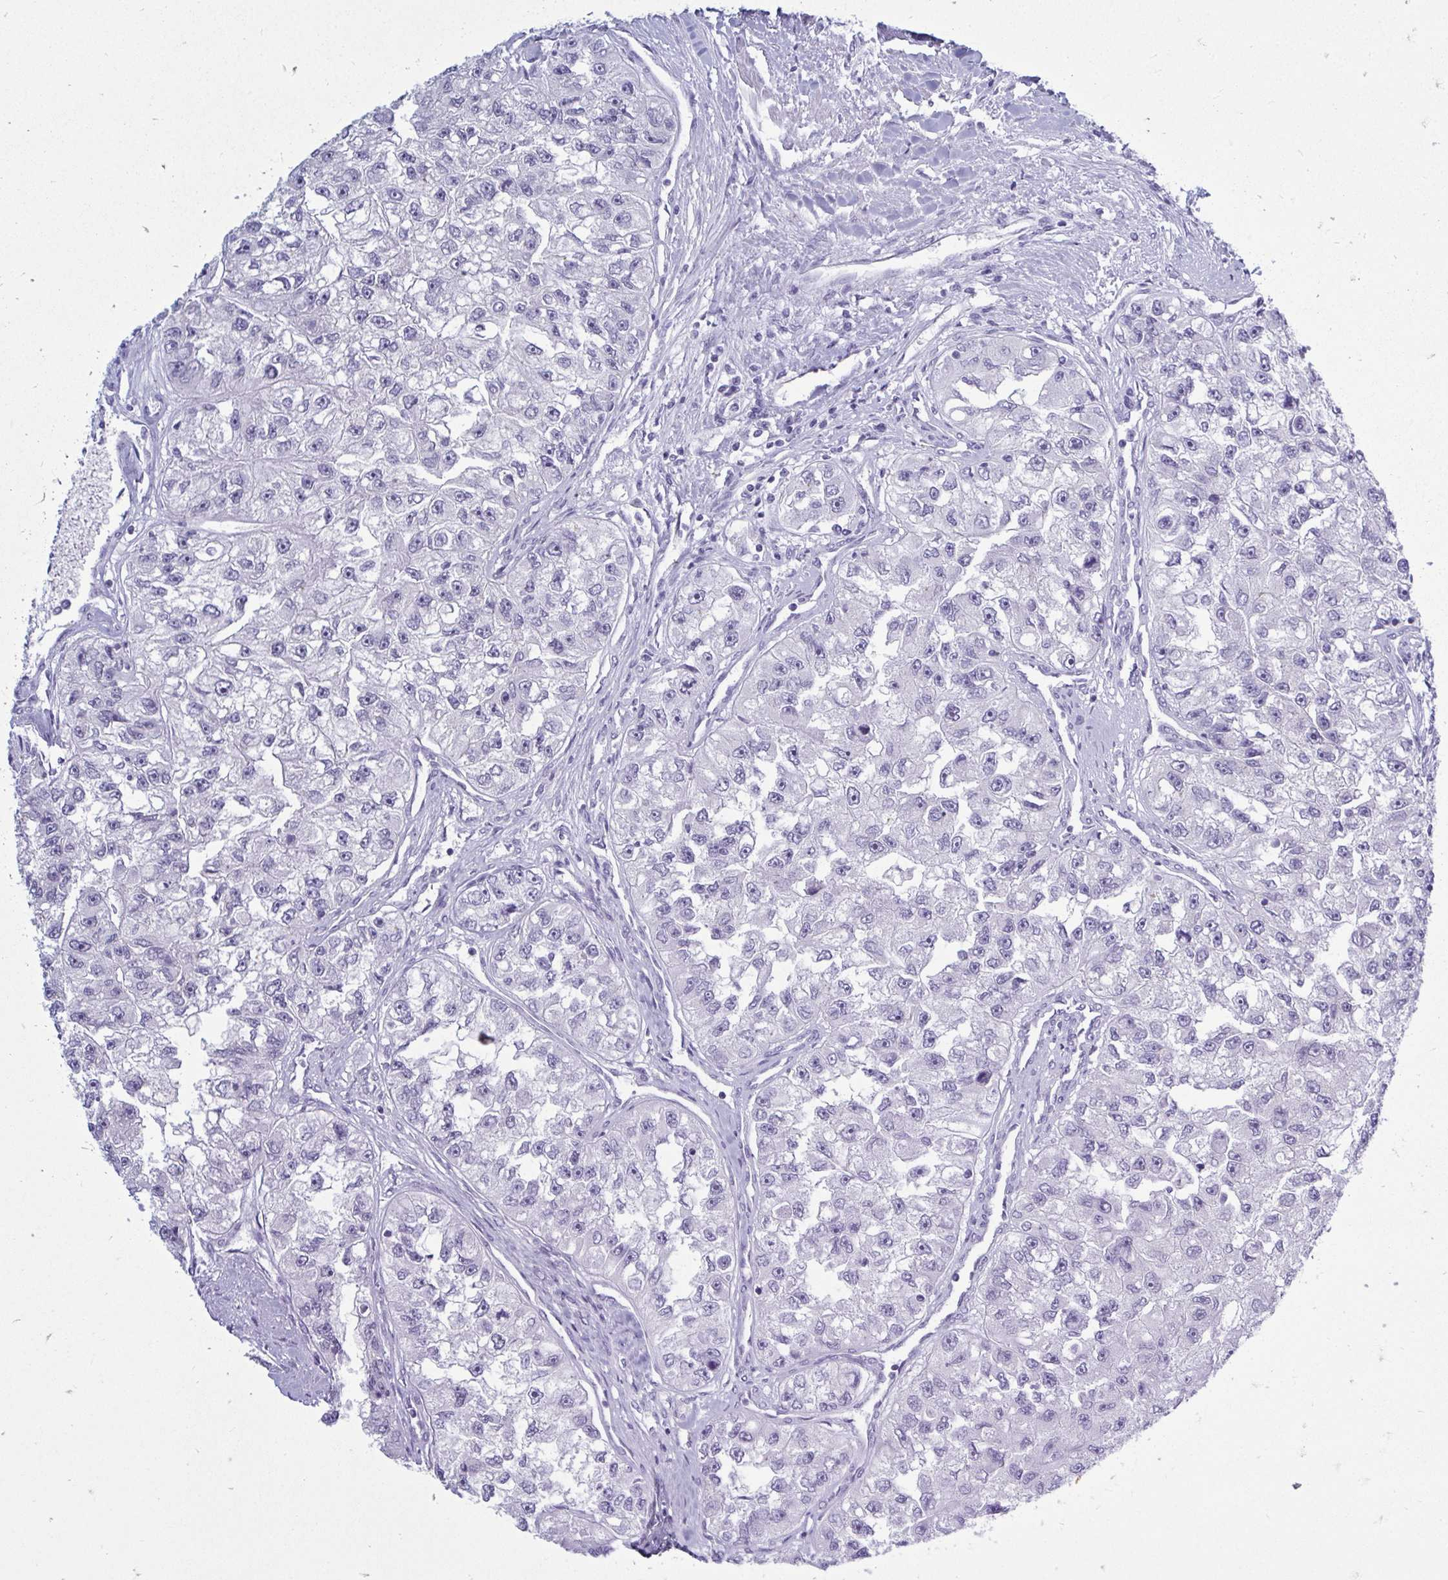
{"staining": {"intensity": "negative", "quantity": "none", "location": "none"}, "tissue": "renal cancer", "cell_type": "Tumor cells", "image_type": "cancer", "snomed": [{"axis": "morphology", "description": "Adenocarcinoma, NOS"}, {"axis": "topography", "description": "Kidney"}], "caption": "Tumor cells show no significant positivity in renal cancer.", "gene": "QDPR", "patient": {"sex": "male", "age": 63}}